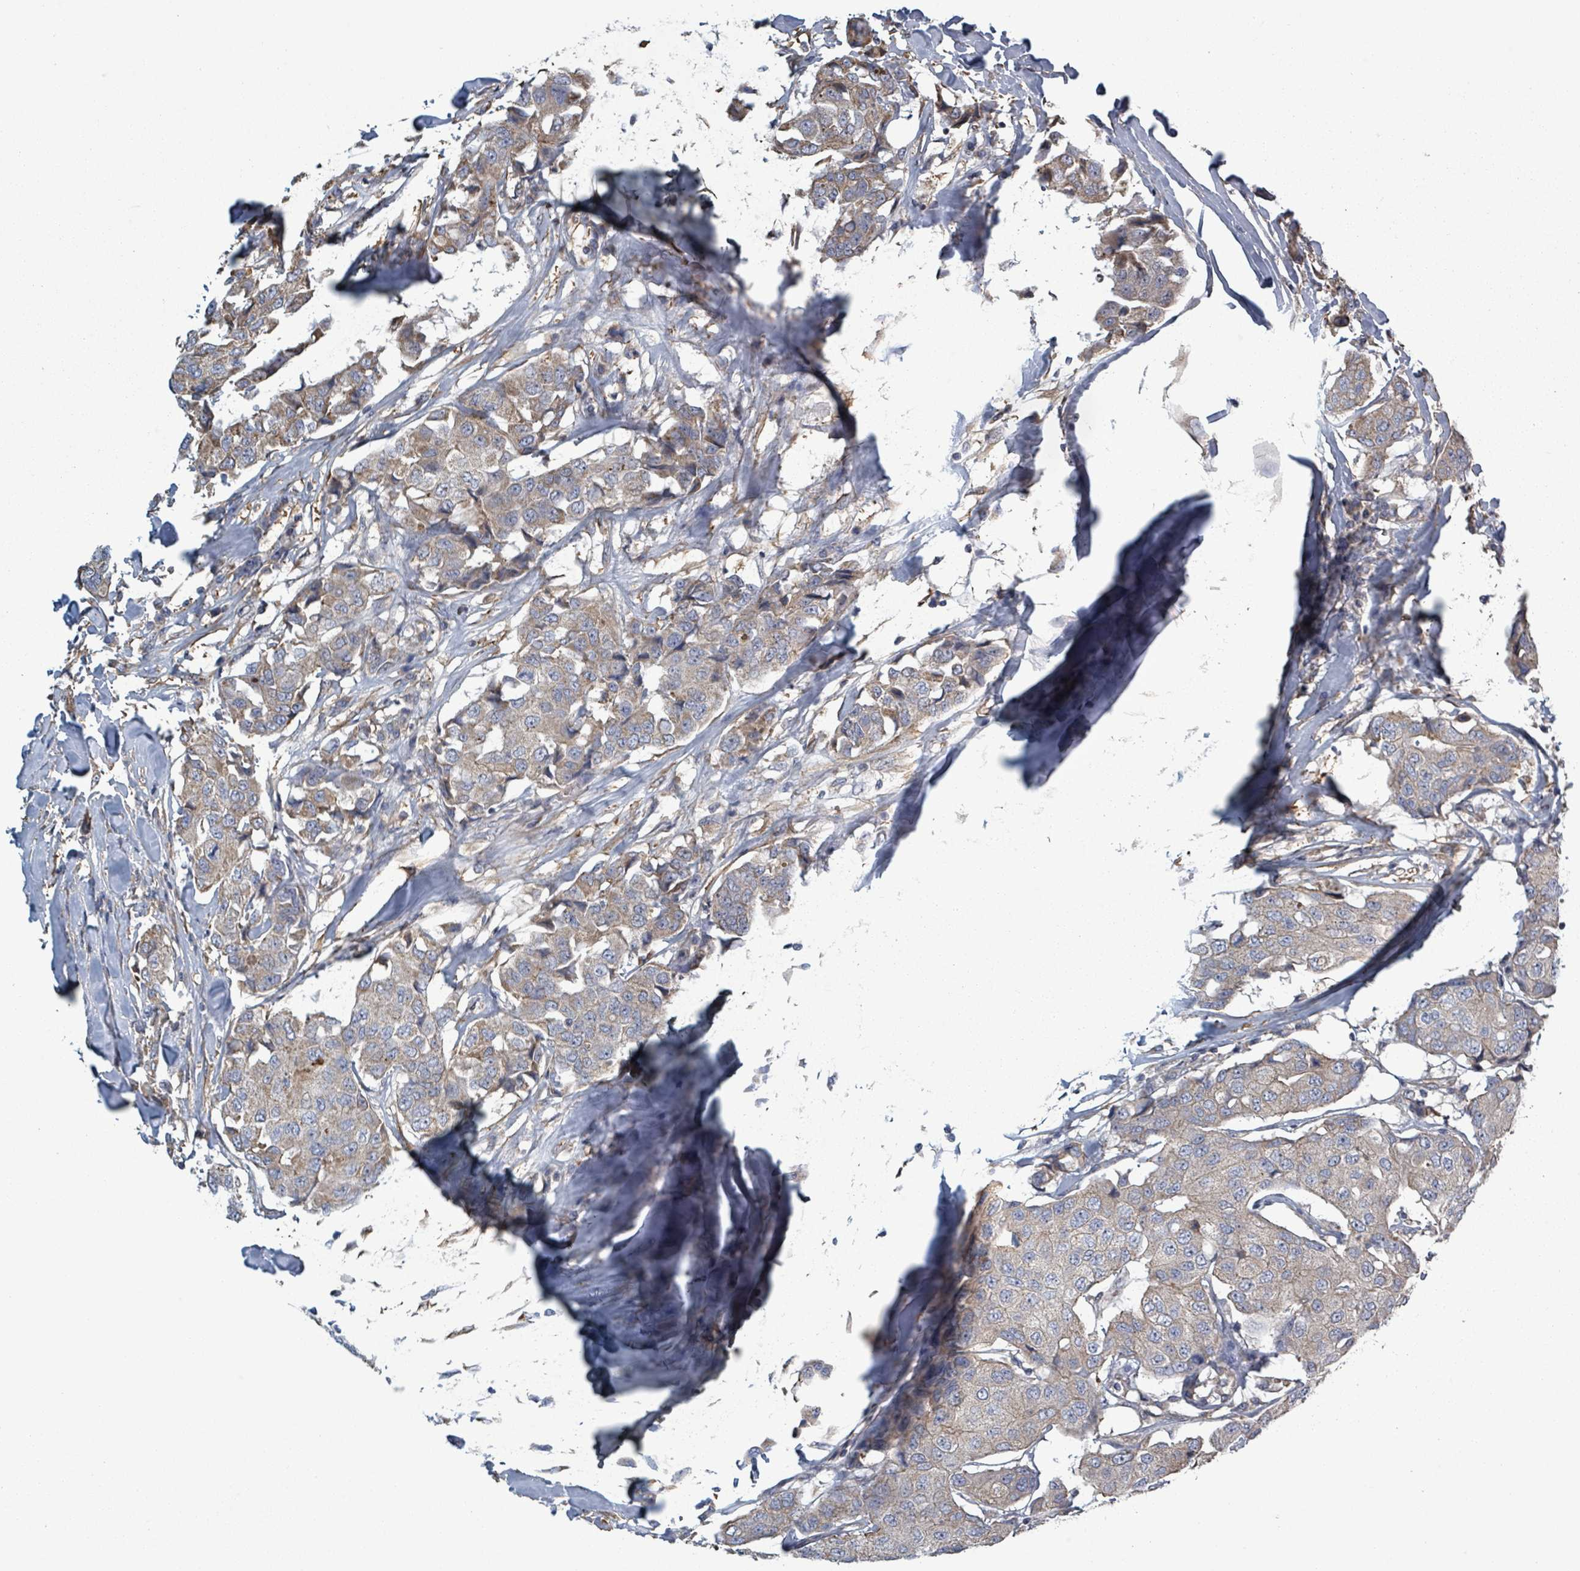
{"staining": {"intensity": "weak", "quantity": "25%-75%", "location": "cytoplasmic/membranous"}, "tissue": "breast cancer", "cell_type": "Tumor cells", "image_type": "cancer", "snomed": [{"axis": "morphology", "description": "Duct carcinoma"}, {"axis": "topography", "description": "Breast"}], "caption": "Infiltrating ductal carcinoma (breast) stained with a brown dye demonstrates weak cytoplasmic/membranous positive staining in about 25%-75% of tumor cells.", "gene": "ADCK1", "patient": {"sex": "female", "age": 80}}